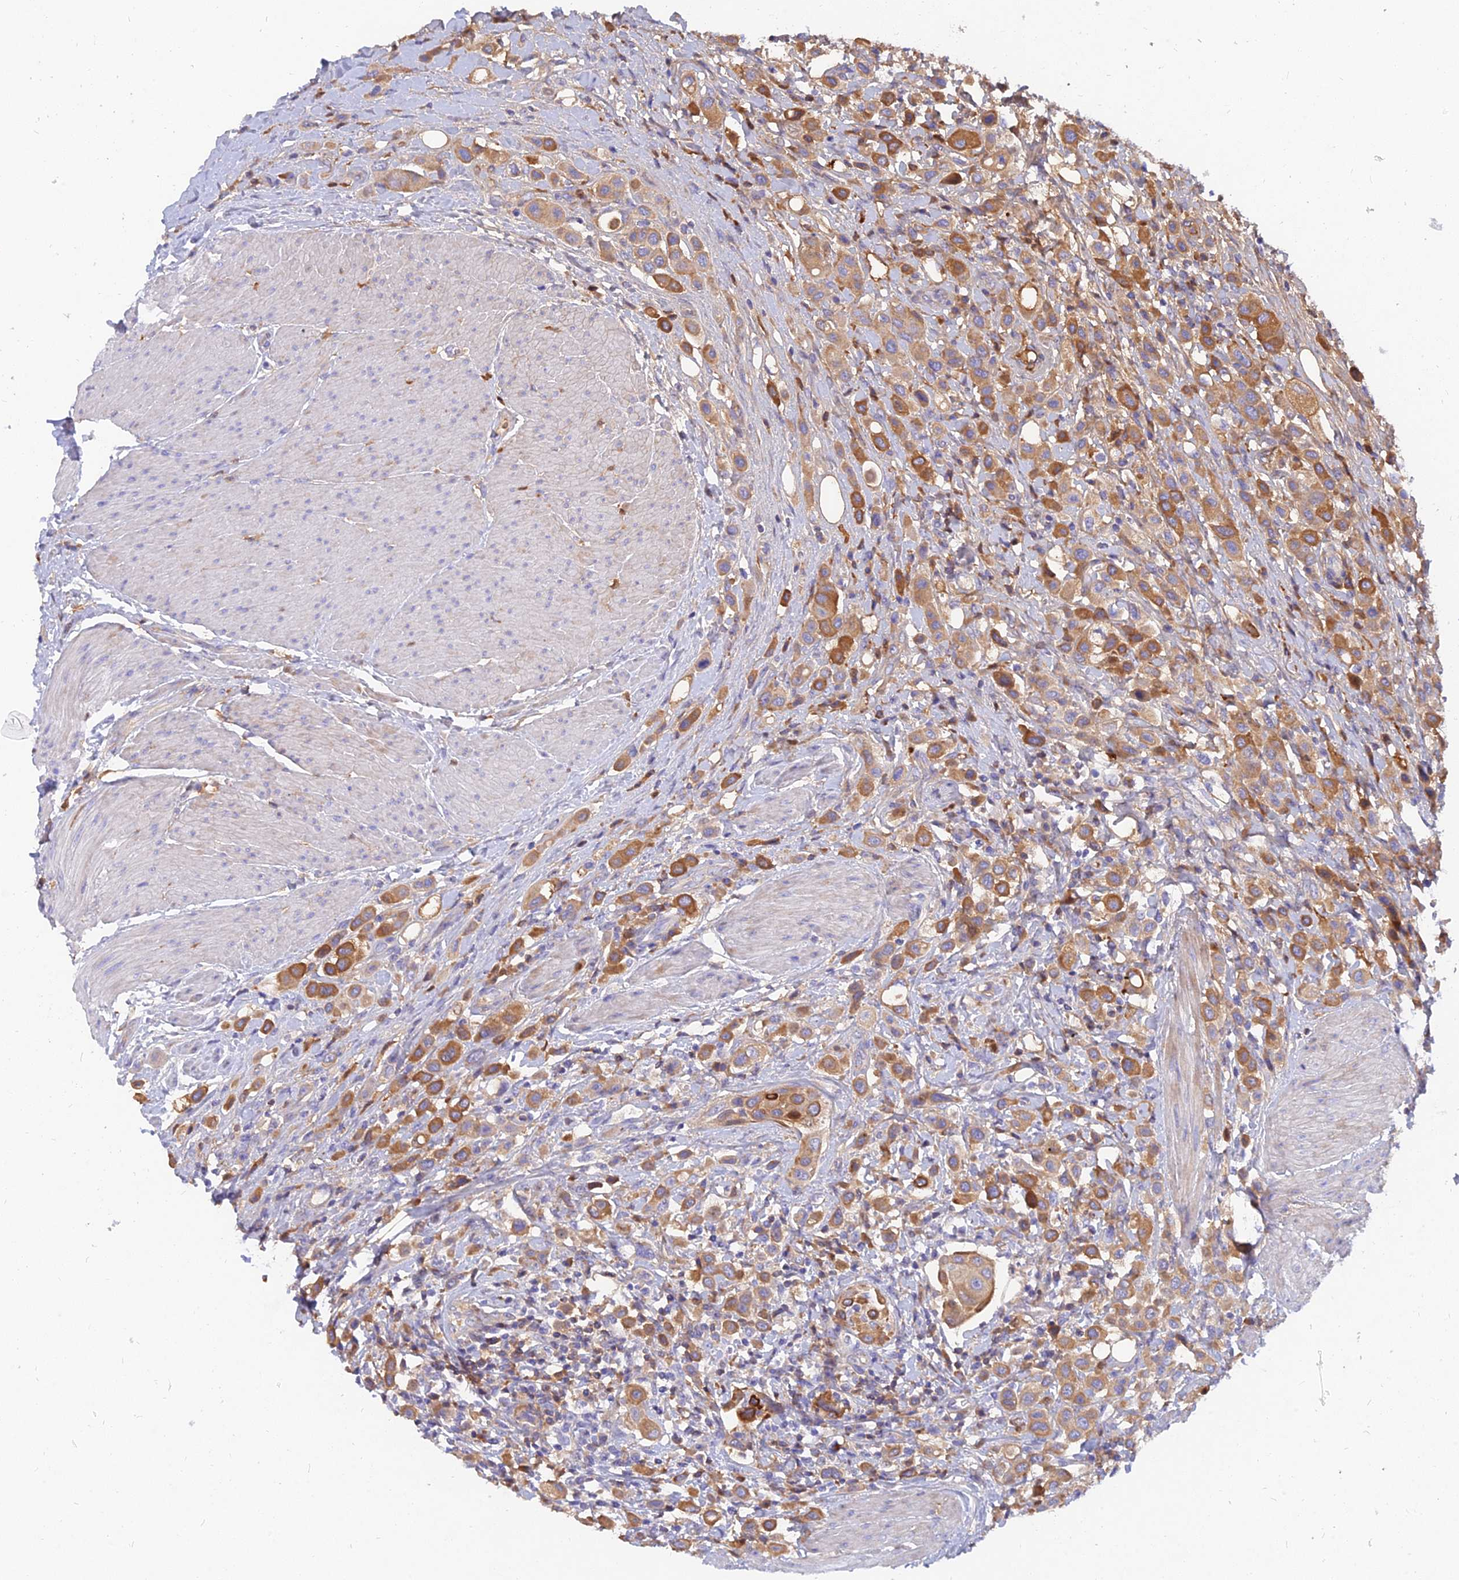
{"staining": {"intensity": "moderate", "quantity": ">75%", "location": "cytoplasmic/membranous"}, "tissue": "urothelial cancer", "cell_type": "Tumor cells", "image_type": "cancer", "snomed": [{"axis": "morphology", "description": "Urothelial carcinoma, High grade"}, {"axis": "topography", "description": "Urinary bladder"}], "caption": "About >75% of tumor cells in human high-grade urothelial carcinoma reveal moderate cytoplasmic/membranous protein staining as visualized by brown immunohistochemical staining.", "gene": "MROH1", "patient": {"sex": "male", "age": 50}}